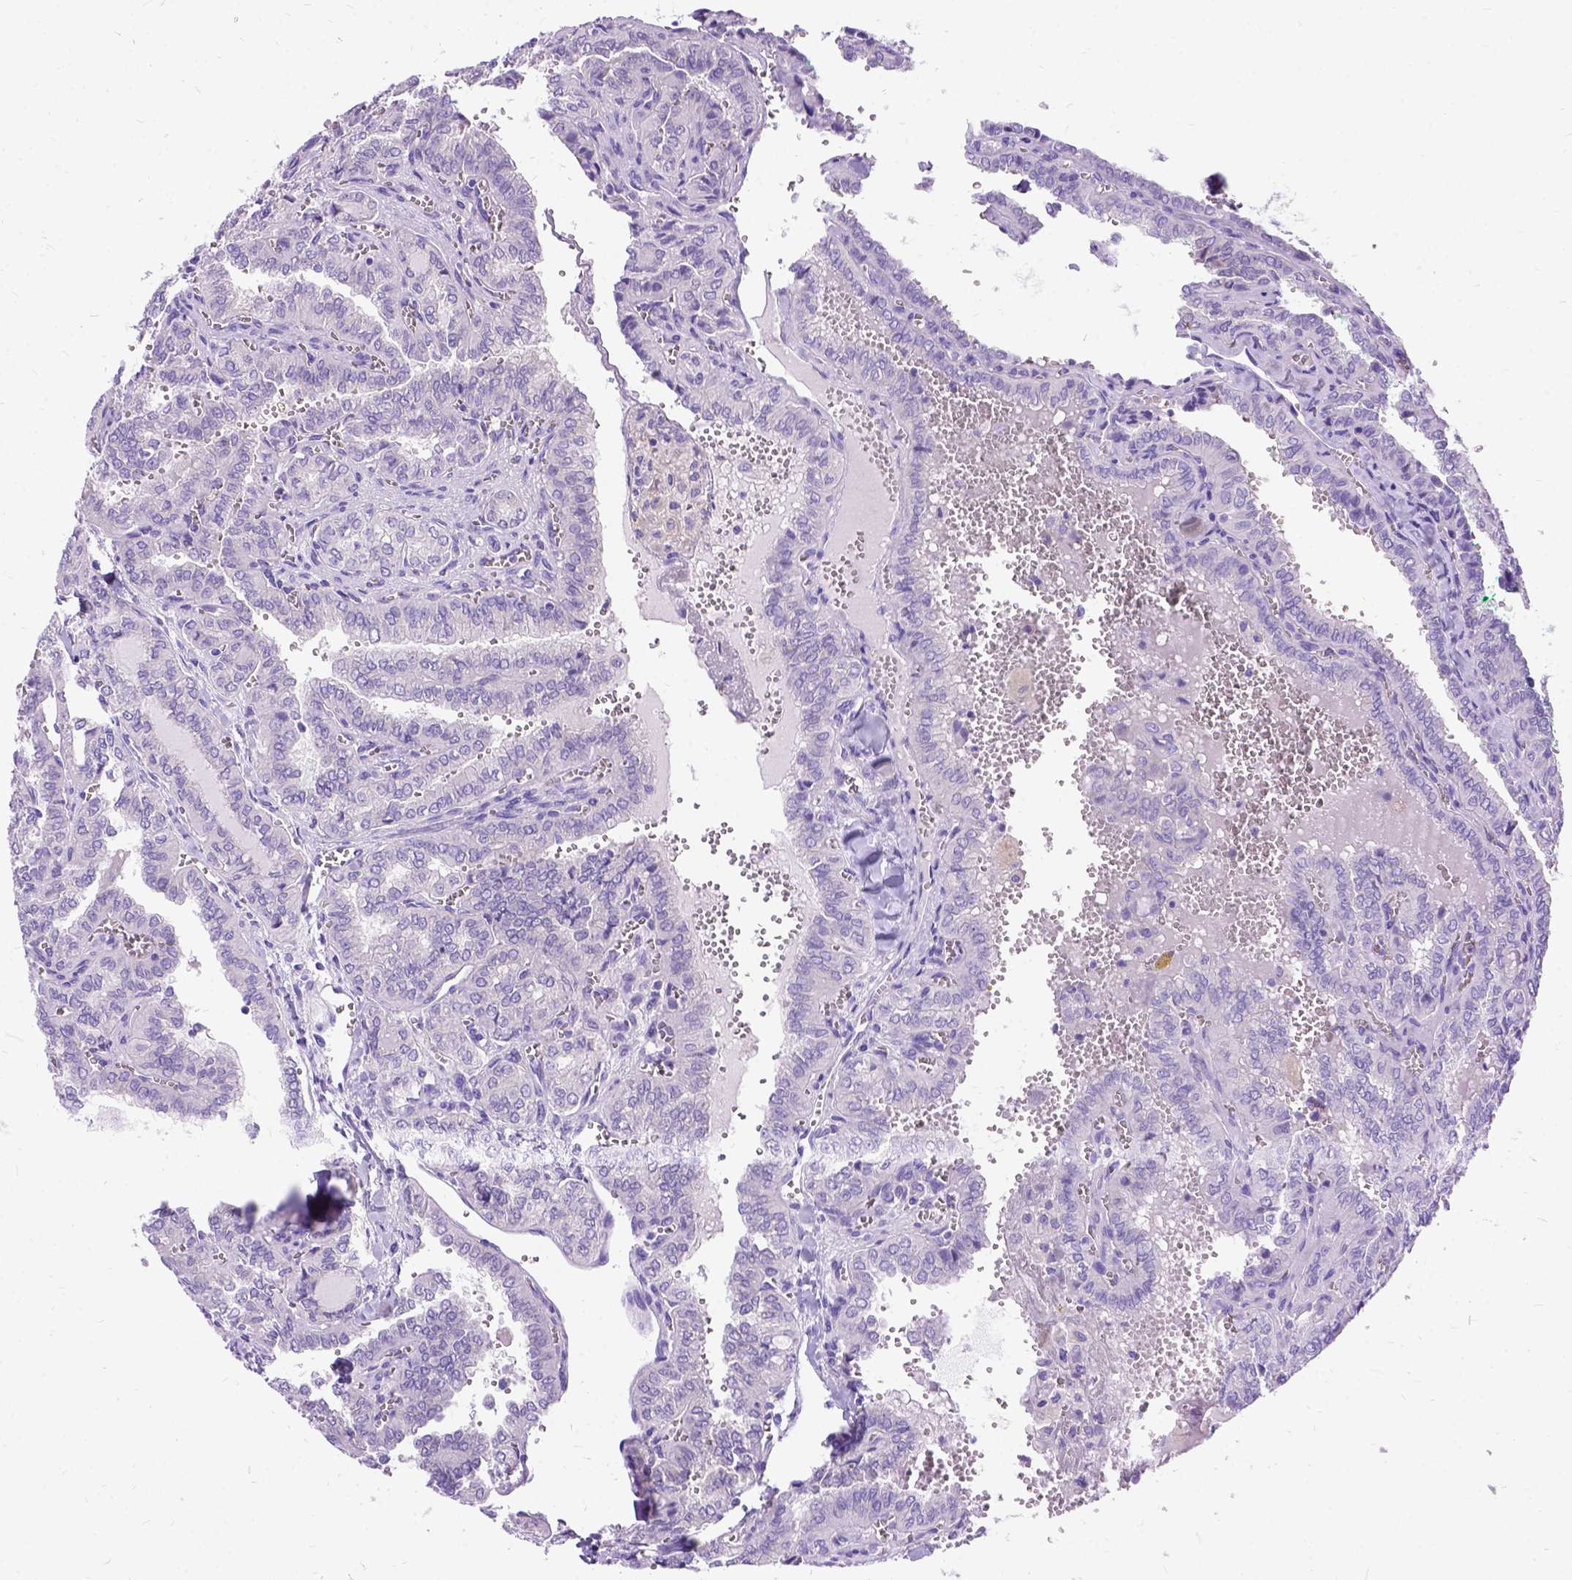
{"staining": {"intensity": "negative", "quantity": "none", "location": "none"}, "tissue": "thyroid cancer", "cell_type": "Tumor cells", "image_type": "cancer", "snomed": [{"axis": "morphology", "description": "Papillary adenocarcinoma, NOS"}, {"axis": "topography", "description": "Thyroid gland"}], "caption": "Papillary adenocarcinoma (thyroid) was stained to show a protein in brown. There is no significant positivity in tumor cells.", "gene": "CFAP54", "patient": {"sex": "female", "age": 41}}